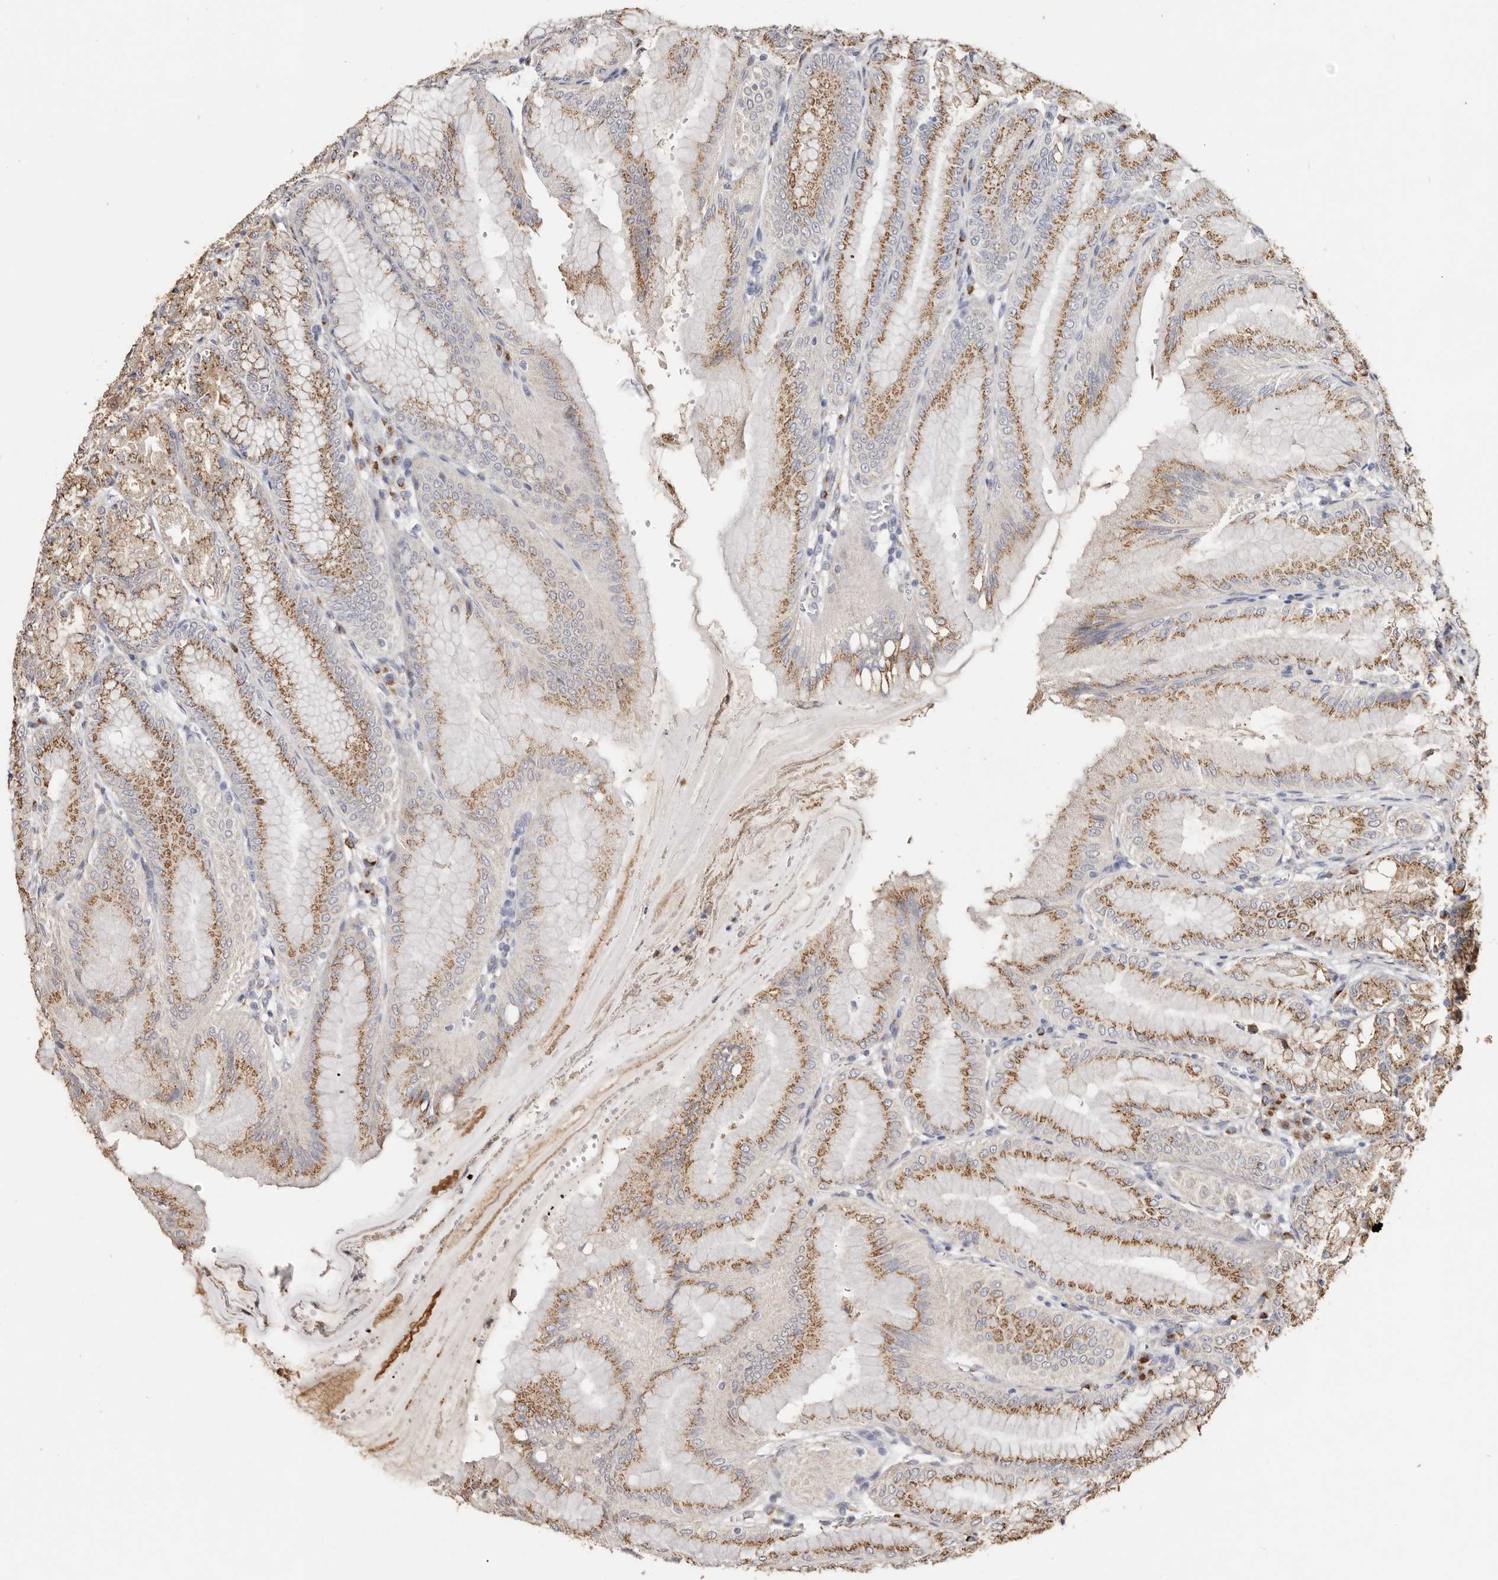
{"staining": {"intensity": "moderate", "quantity": "25%-75%", "location": "cytoplasmic/membranous"}, "tissue": "stomach", "cell_type": "Glandular cells", "image_type": "normal", "snomed": [{"axis": "morphology", "description": "Normal tissue, NOS"}, {"axis": "topography", "description": "Stomach, lower"}], "caption": "Human stomach stained with a protein marker demonstrates moderate staining in glandular cells.", "gene": "LGALS7B", "patient": {"sex": "male", "age": 71}}